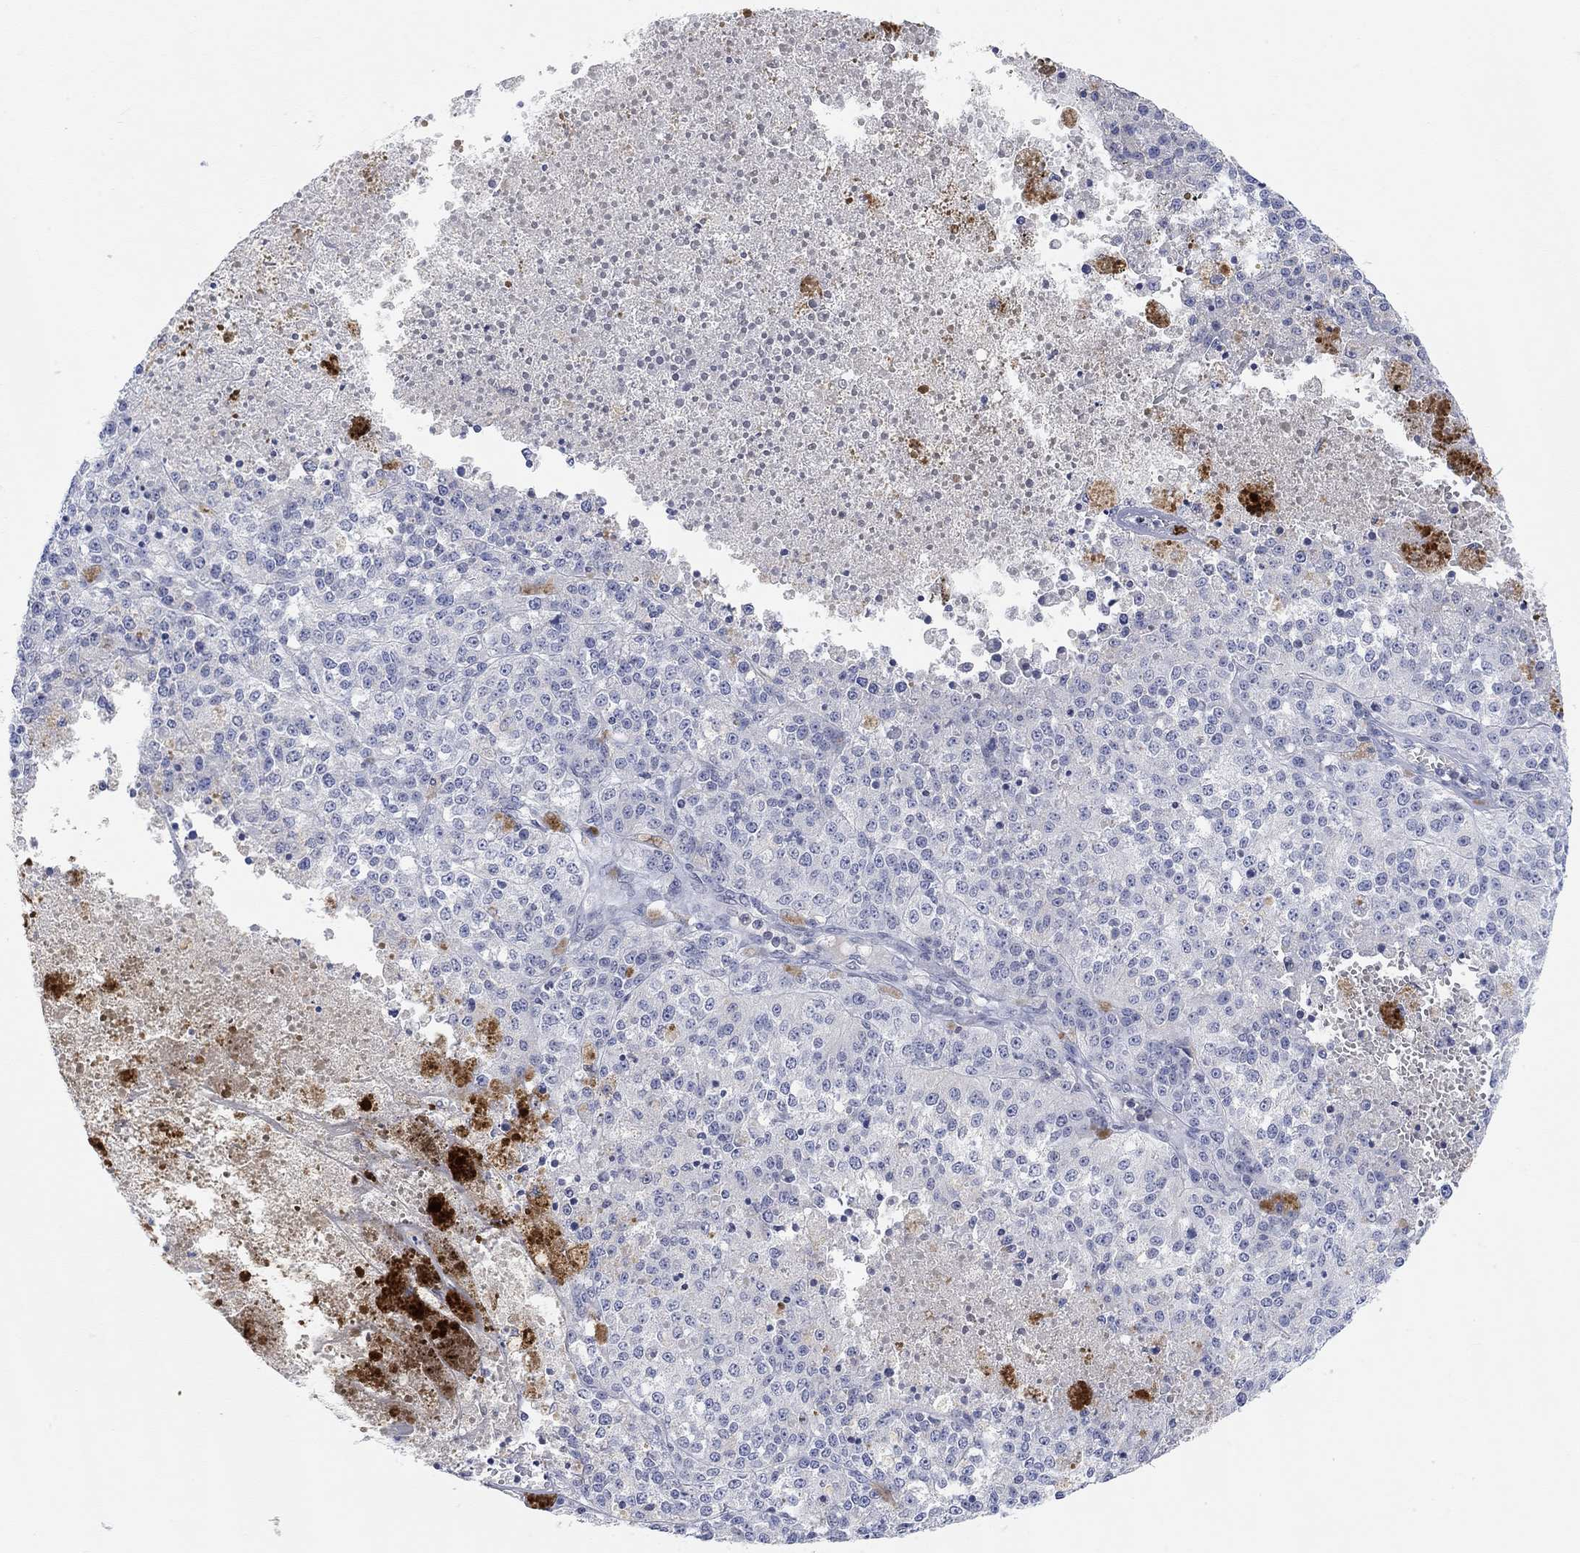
{"staining": {"intensity": "negative", "quantity": "none", "location": "none"}, "tissue": "melanoma", "cell_type": "Tumor cells", "image_type": "cancer", "snomed": [{"axis": "morphology", "description": "Malignant melanoma, Metastatic site"}, {"axis": "topography", "description": "Lymph node"}], "caption": "This micrograph is of malignant melanoma (metastatic site) stained with immunohistochemistry to label a protein in brown with the nuclei are counter-stained blue. There is no expression in tumor cells. The staining is performed using DAB (3,3'-diaminobenzidine) brown chromogen with nuclei counter-stained in using hematoxylin.", "gene": "ATP6V1E2", "patient": {"sex": "female", "age": 64}}